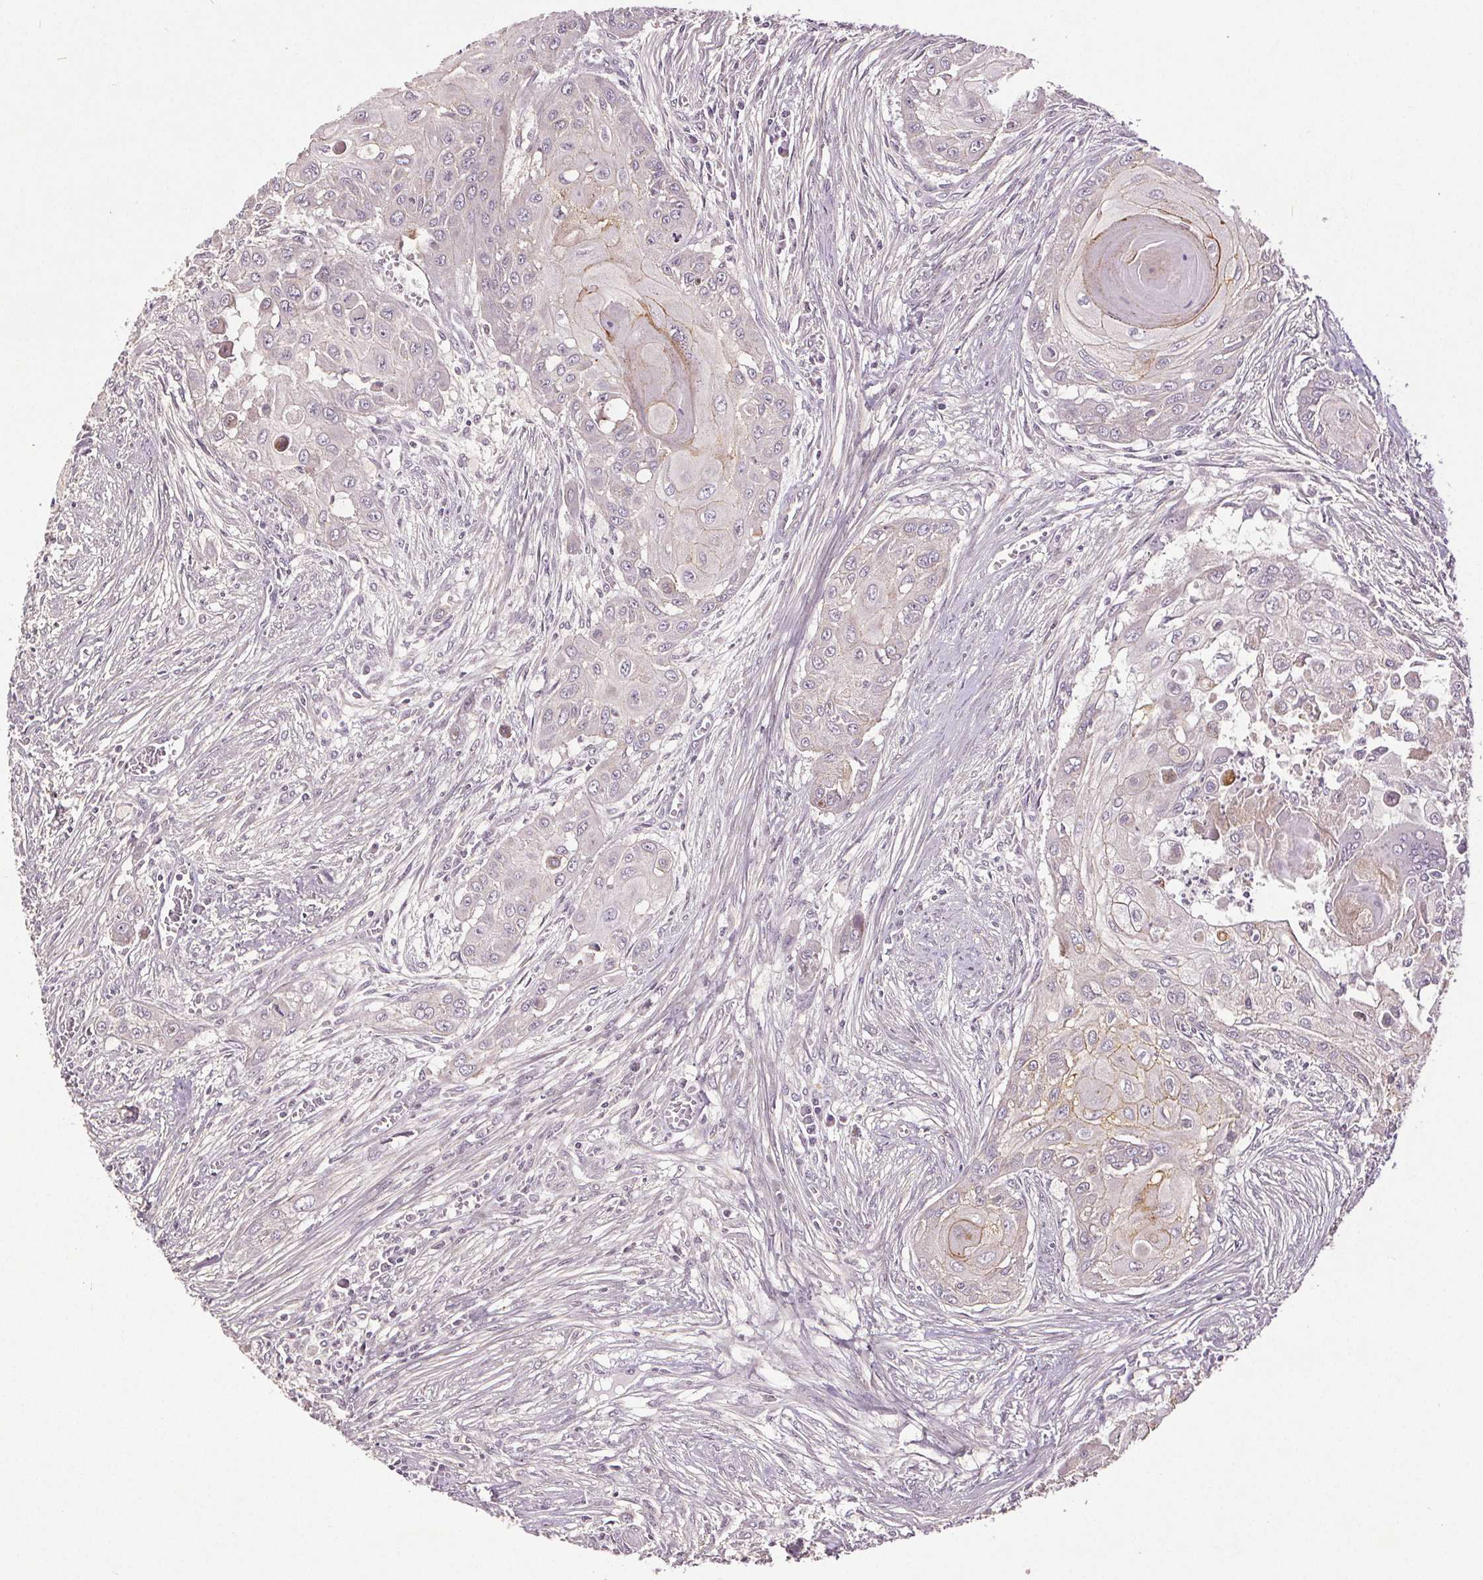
{"staining": {"intensity": "moderate", "quantity": "<25%", "location": "cytoplasmic/membranous"}, "tissue": "head and neck cancer", "cell_type": "Tumor cells", "image_type": "cancer", "snomed": [{"axis": "morphology", "description": "Squamous cell carcinoma, NOS"}, {"axis": "topography", "description": "Oral tissue"}, {"axis": "topography", "description": "Head-Neck"}], "caption": "IHC staining of head and neck cancer, which displays low levels of moderate cytoplasmic/membranous expression in approximately <25% of tumor cells indicating moderate cytoplasmic/membranous protein staining. The staining was performed using DAB (brown) for protein detection and nuclei were counterstained in hematoxylin (blue).", "gene": "EPHB3", "patient": {"sex": "male", "age": 71}}